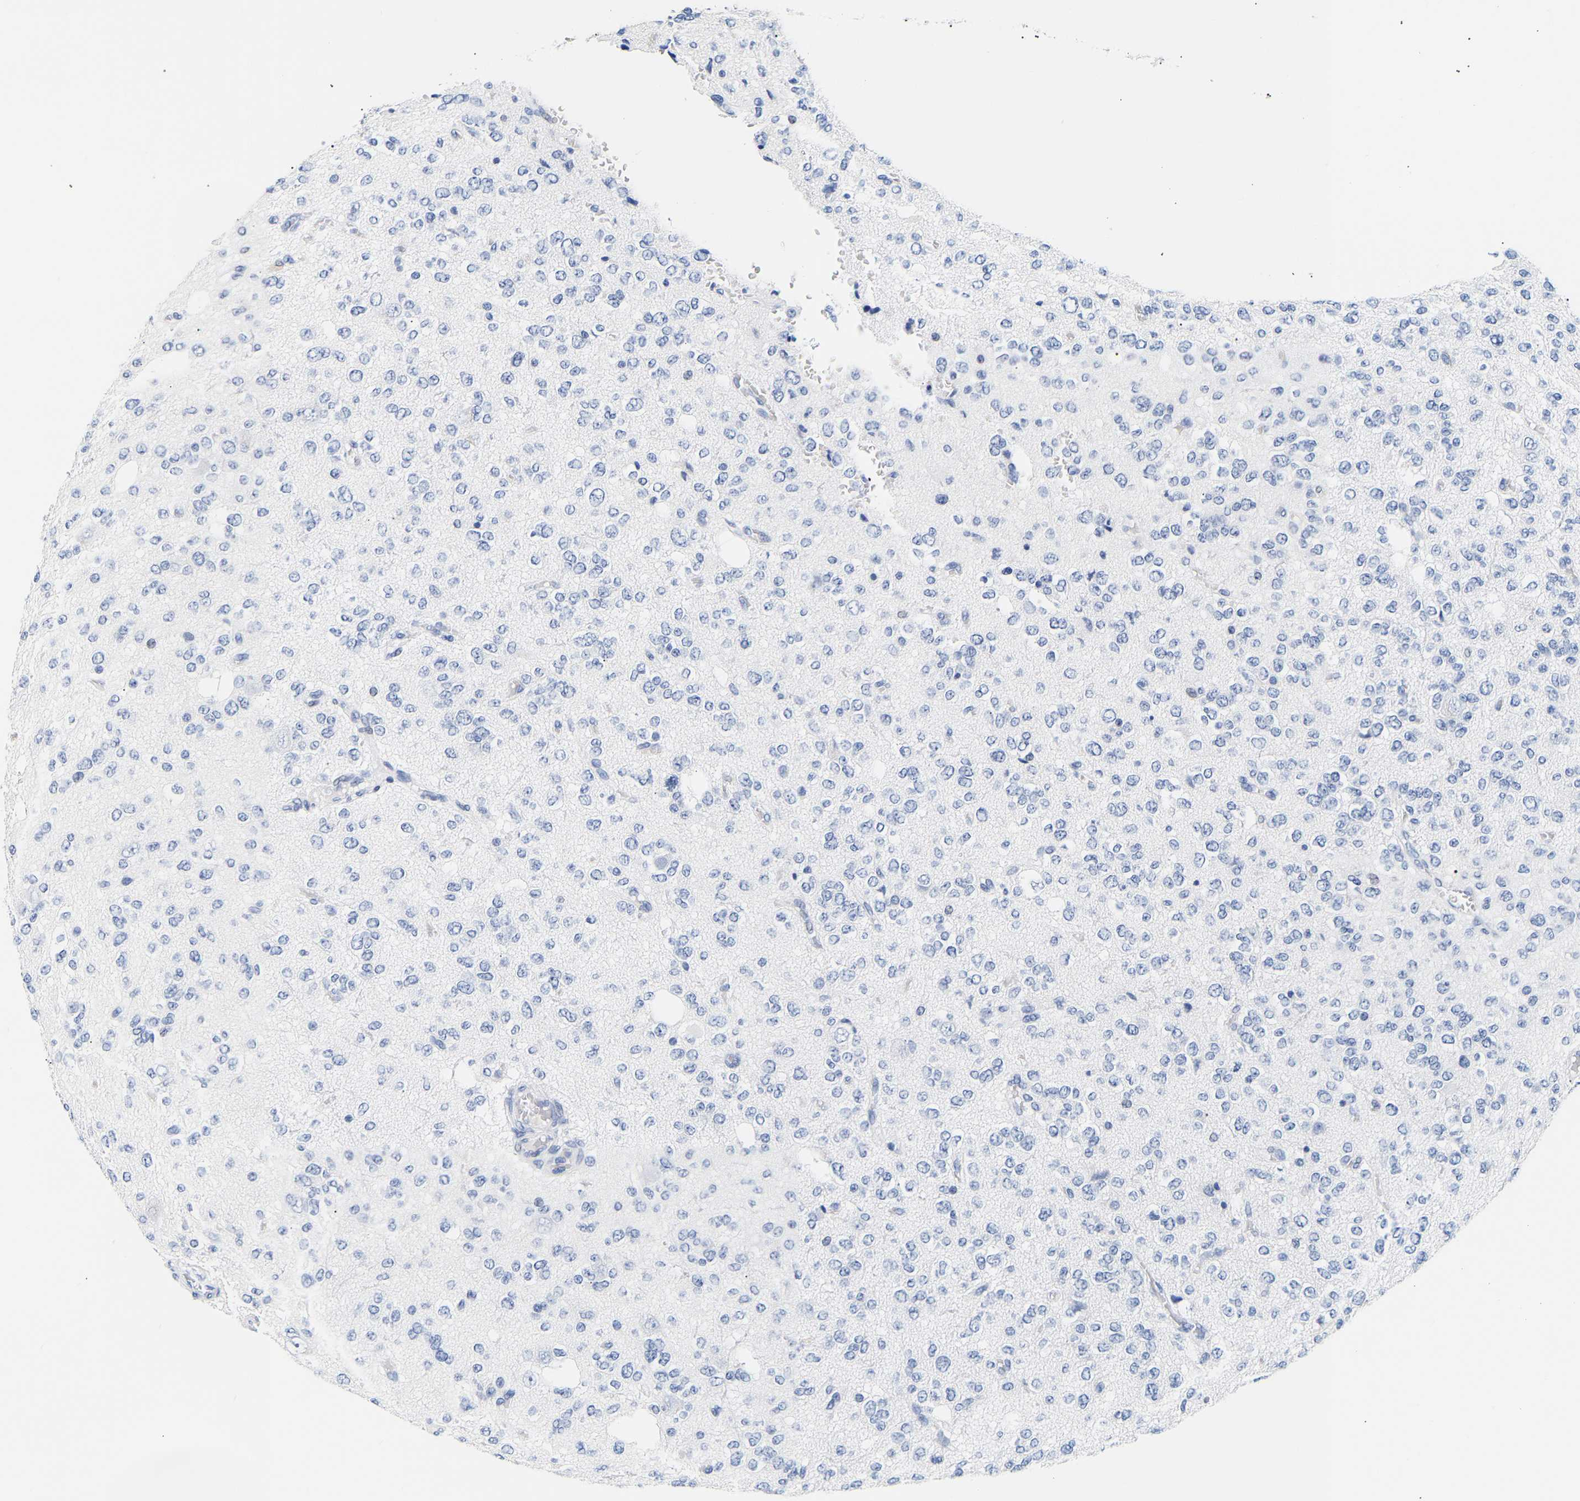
{"staining": {"intensity": "negative", "quantity": "none", "location": "none"}, "tissue": "glioma", "cell_type": "Tumor cells", "image_type": "cancer", "snomed": [{"axis": "morphology", "description": "Glioma, malignant, Low grade"}, {"axis": "topography", "description": "Brain"}], "caption": "Immunohistochemistry micrograph of human malignant glioma (low-grade) stained for a protein (brown), which shows no positivity in tumor cells. (Brightfield microscopy of DAB immunohistochemistry (IHC) at high magnification).", "gene": "SPINK2", "patient": {"sex": "male", "age": 38}}